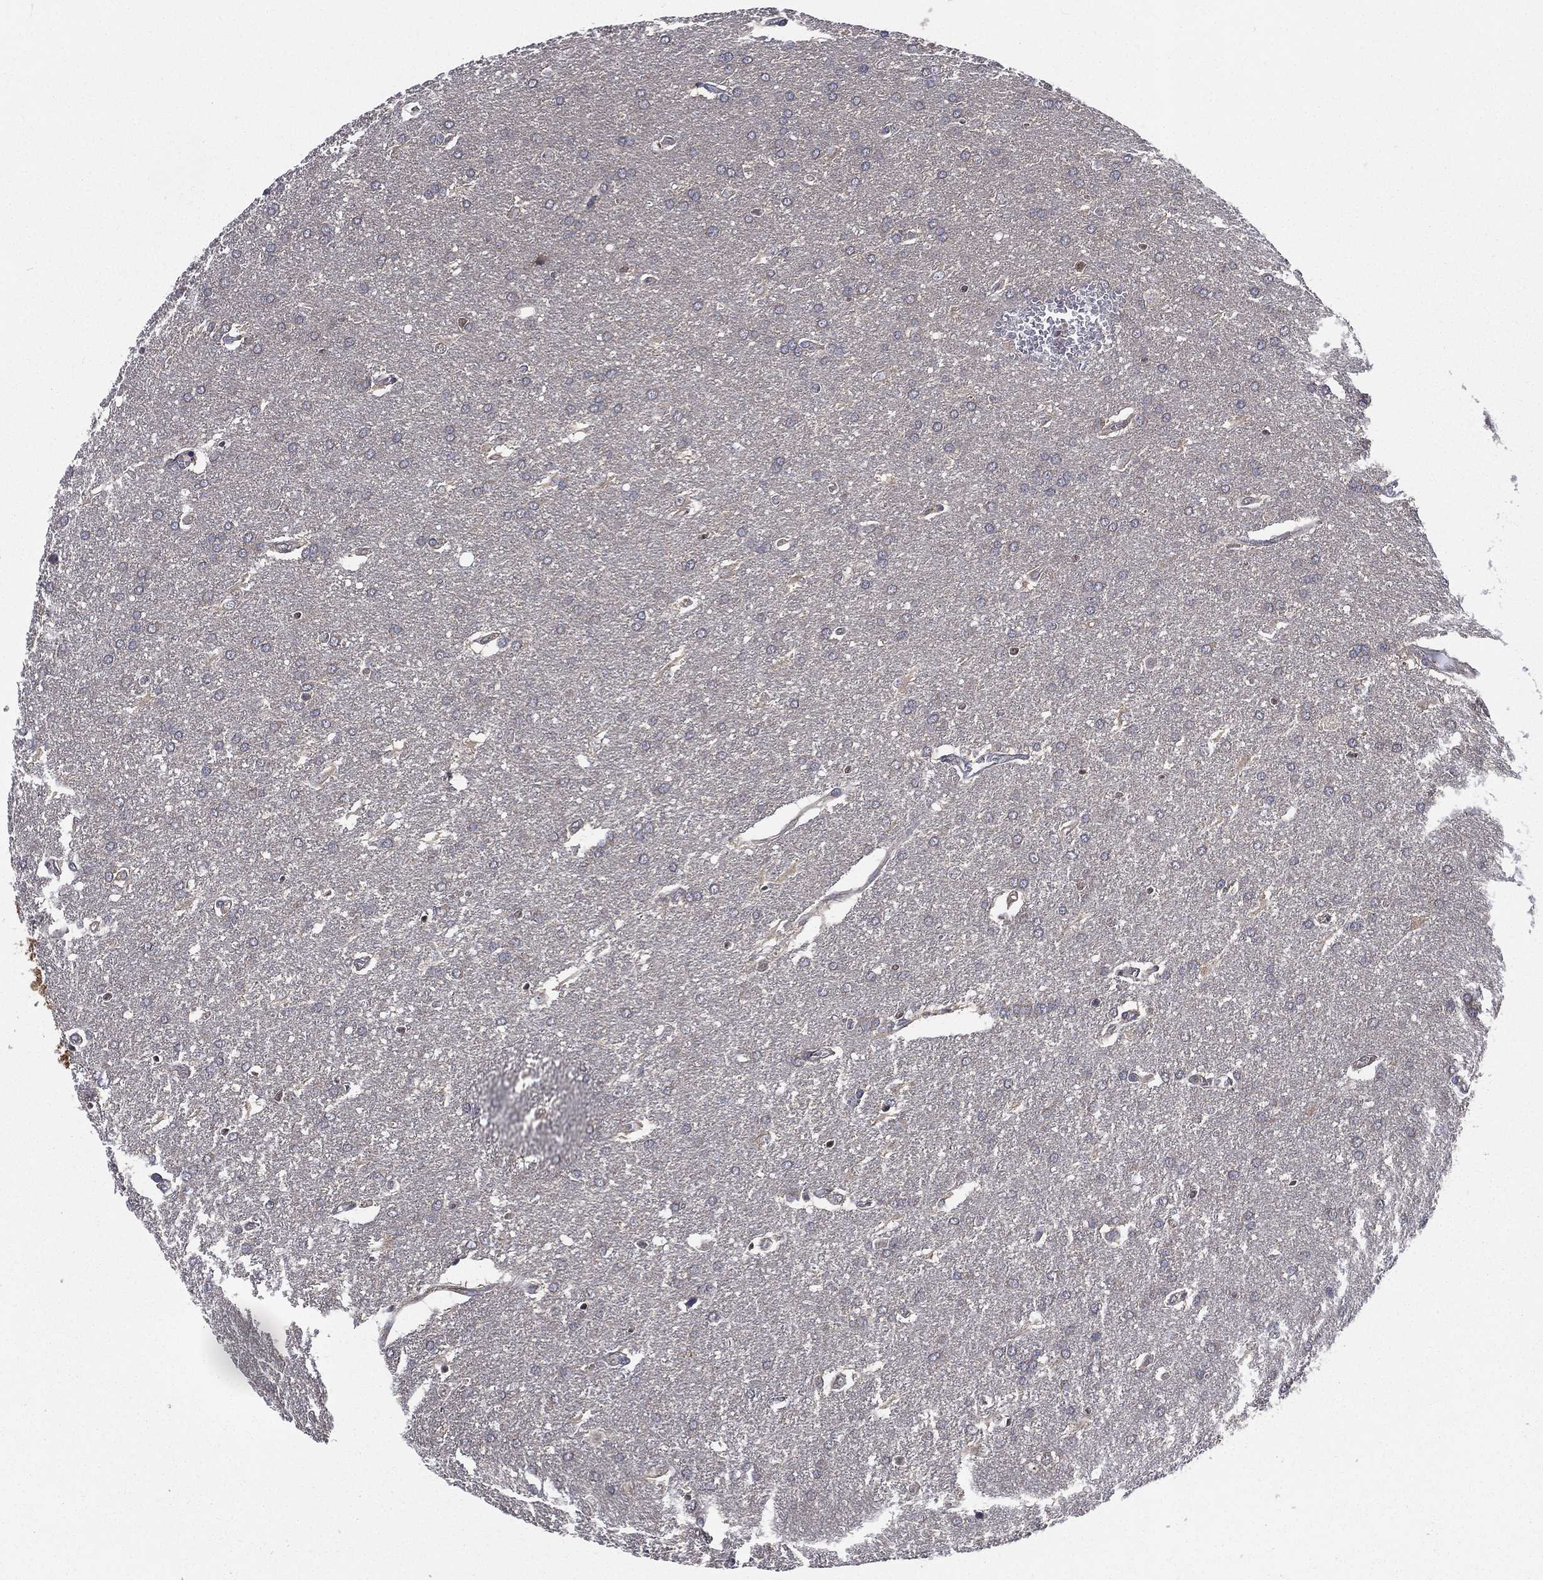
{"staining": {"intensity": "negative", "quantity": "none", "location": "none"}, "tissue": "glioma", "cell_type": "Tumor cells", "image_type": "cancer", "snomed": [{"axis": "morphology", "description": "Glioma, malignant, Low grade"}, {"axis": "topography", "description": "Brain"}], "caption": "IHC image of malignant glioma (low-grade) stained for a protein (brown), which shows no staining in tumor cells.", "gene": "SMPD3", "patient": {"sex": "female", "age": 32}}